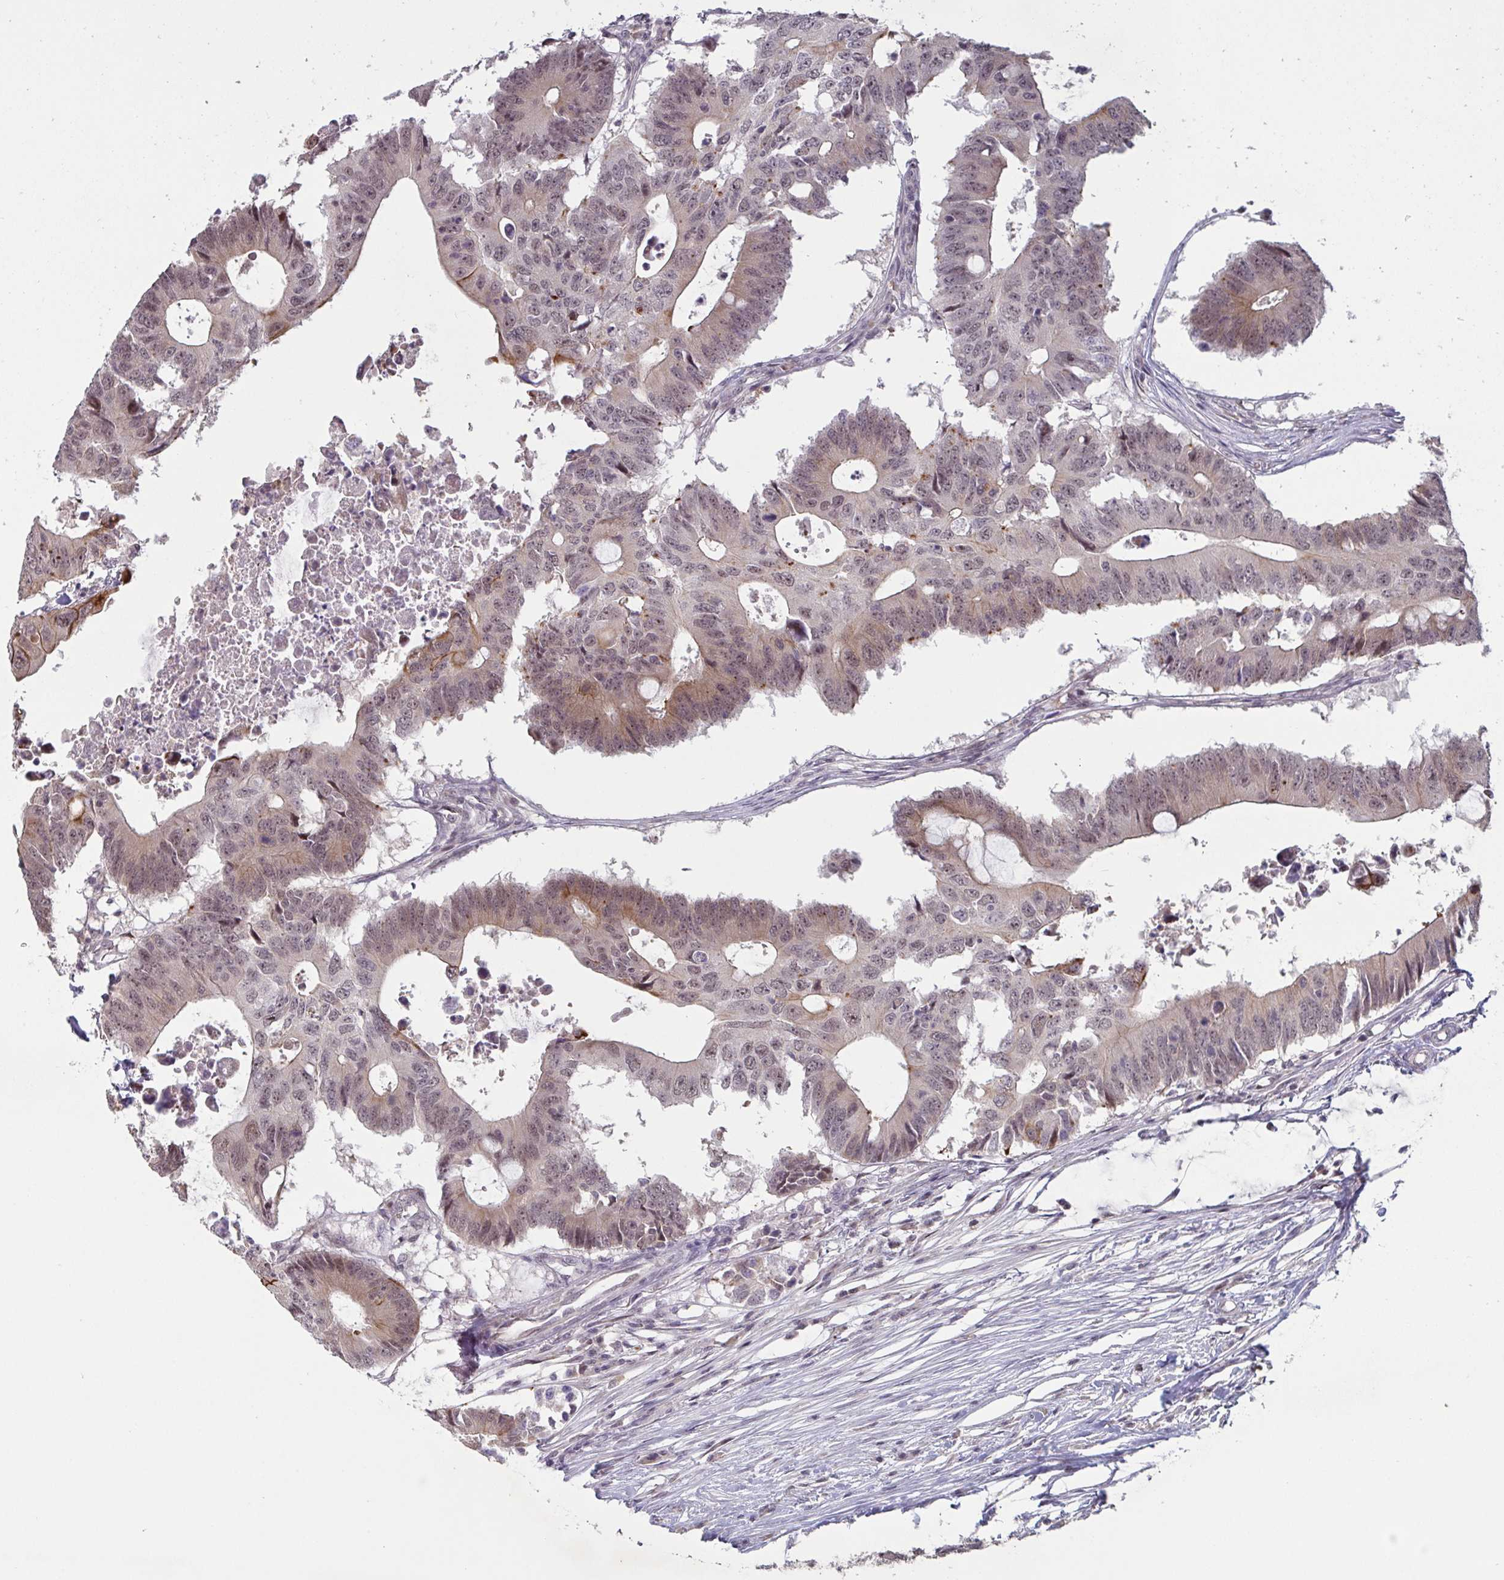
{"staining": {"intensity": "weak", "quantity": "25%-75%", "location": "cytoplasmic/membranous,nuclear"}, "tissue": "colorectal cancer", "cell_type": "Tumor cells", "image_type": "cancer", "snomed": [{"axis": "morphology", "description": "Adenocarcinoma, NOS"}, {"axis": "topography", "description": "Colon"}], "caption": "Protein staining of adenocarcinoma (colorectal) tissue demonstrates weak cytoplasmic/membranous and nuclear expression in approximately 25%-75% of tumor cells. (DAB IHC, brown staining for protein, blue staining for nuclei).", "gene": "NLRP13", "patient": {"sex": "male", "age": 71}}